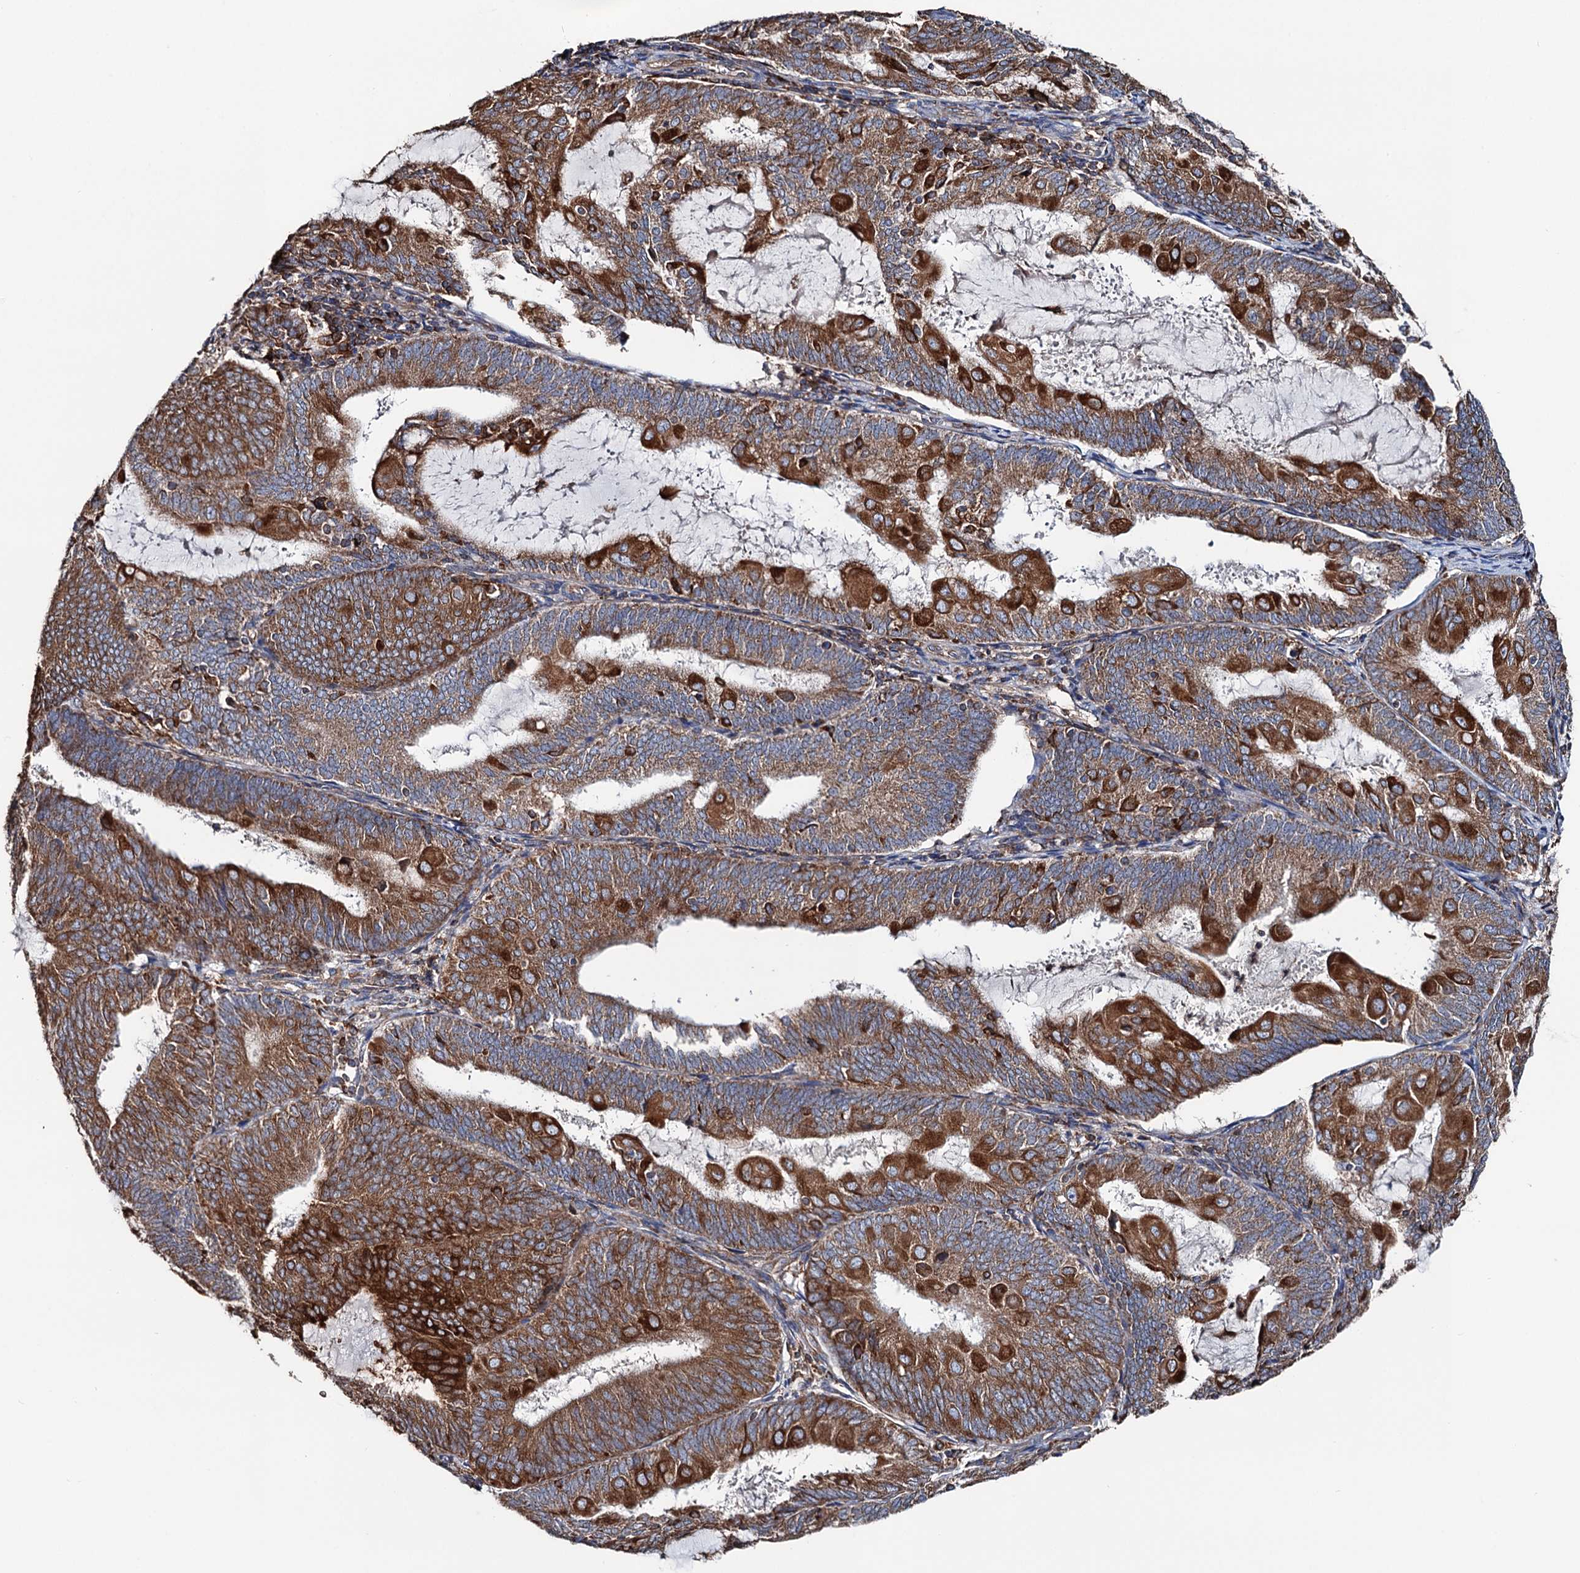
{"staining": {"intensity": "strong", "quantity": ">75%", "location": "cytoplasmic/membranous"}, "tissue": "endometrial cancer", "cell_type": "Tumor cells", "image_type": "cancer", "snomed": [{"axis": "morphology", "description": "Adenocarcinoma, NOS"}, {"axis": "topography", "description": "Endometrium"}], "caption": "This micrograph shows endometrial cancer stained with IHC to label a protein in brown. The cytoplasmic/membranous of tumor cells show strong positivity for the protein. Nuclei are counter-stained blue.", "gene": "ERP29", "patient": {"sex": "female", "age": 81}}